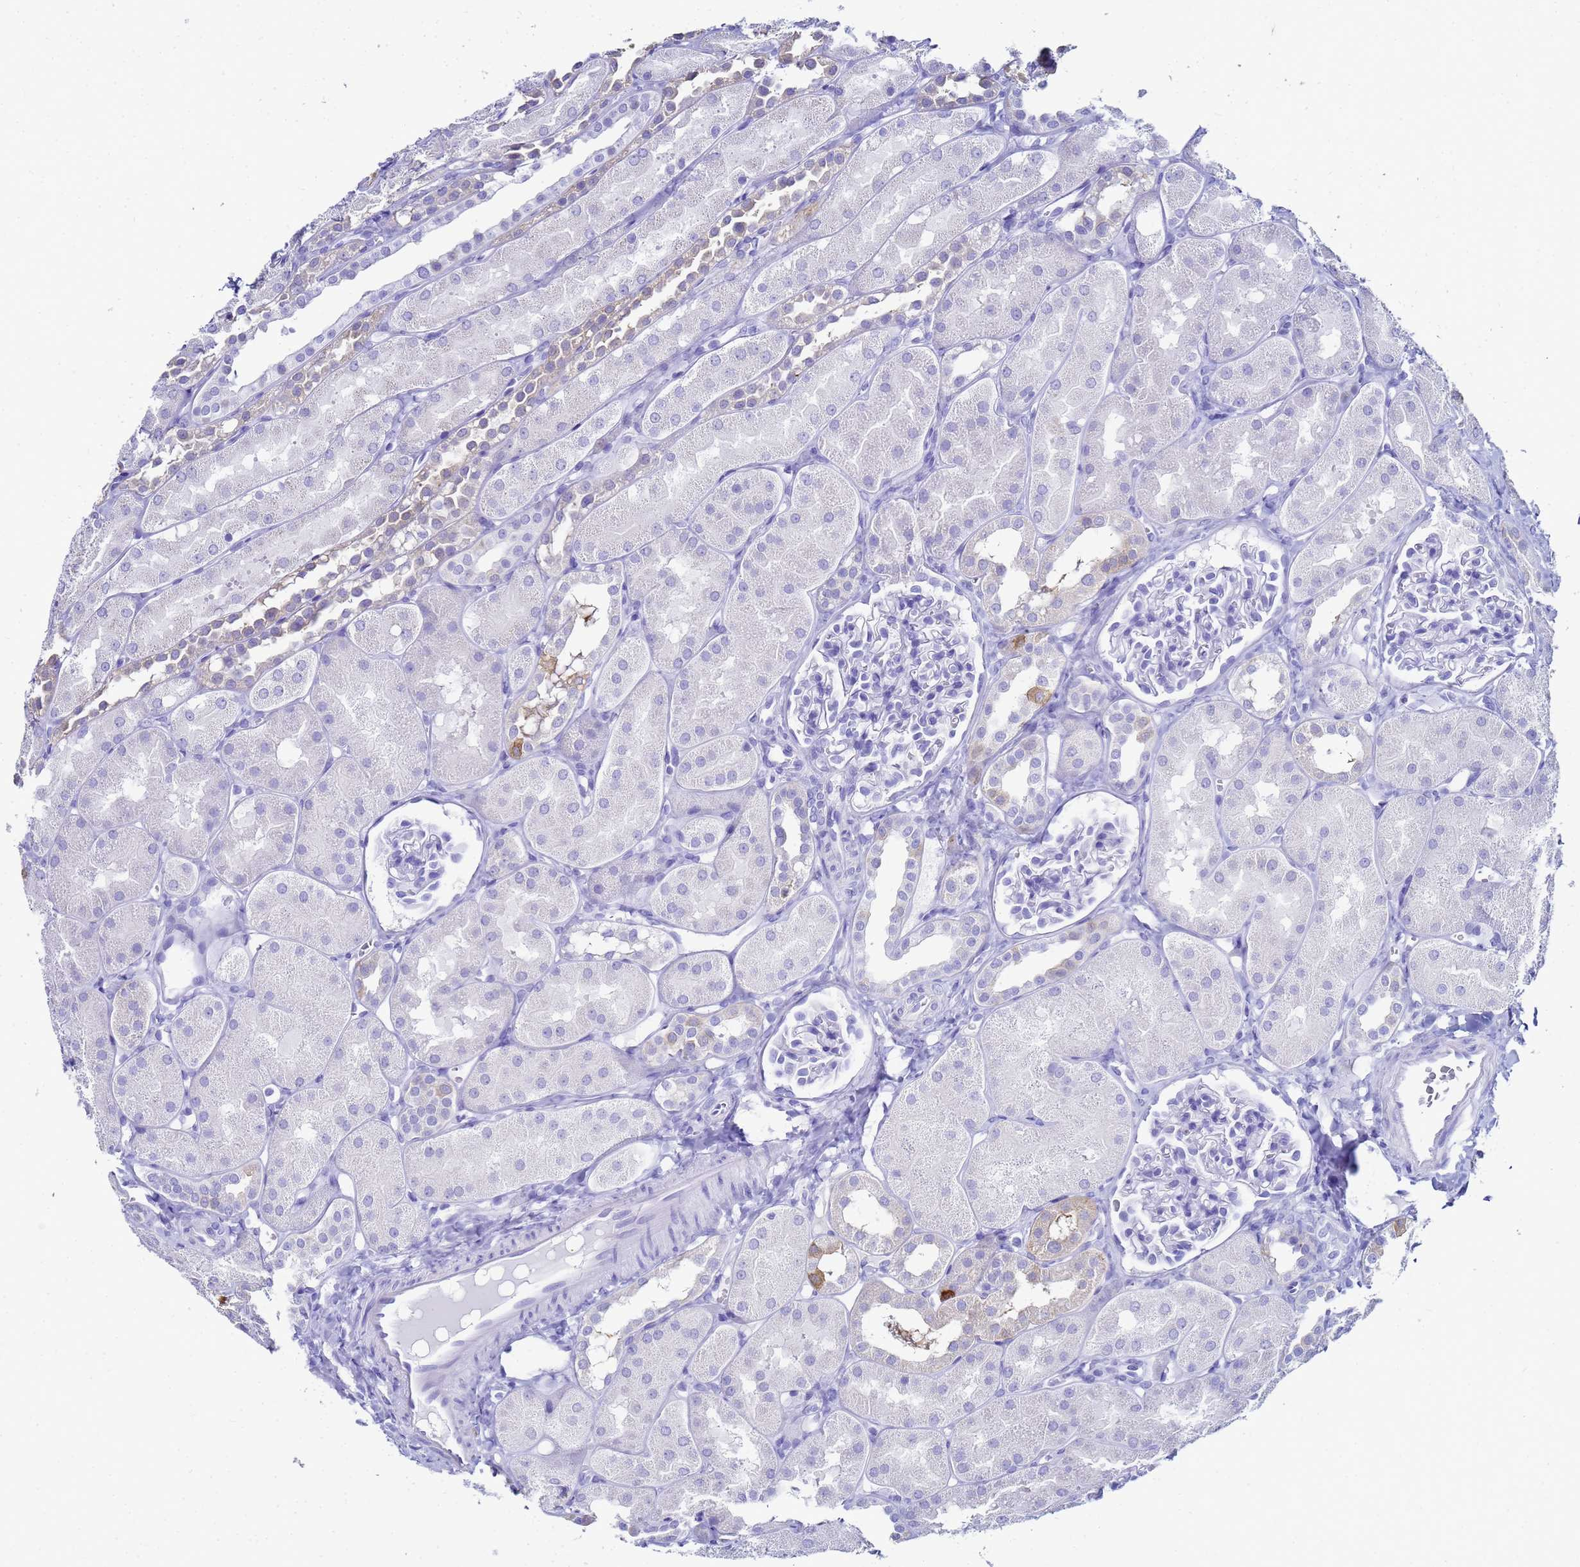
{"staining": {"intensity": "negative", "quantity": "none", "location": "none"}, "tissue": "kidney", "cell_type": "Cells in glomeruli", "image_type": "normal", "snomed": [{"axis": "morphology", "description": "Normal tissue, NOS"}, {"axis": "topography", "description": "Kidney"}, {"axis": "topography", "description": "Urinary bladder"}], "caption": "High power microscopy photomicrograph of an immunohistochemistry image of unremarkable kidney, revealing no significant positivity in cells in glomeruli.", "gene": "CKB", "patient": {"sex": "male", "age": 16}}